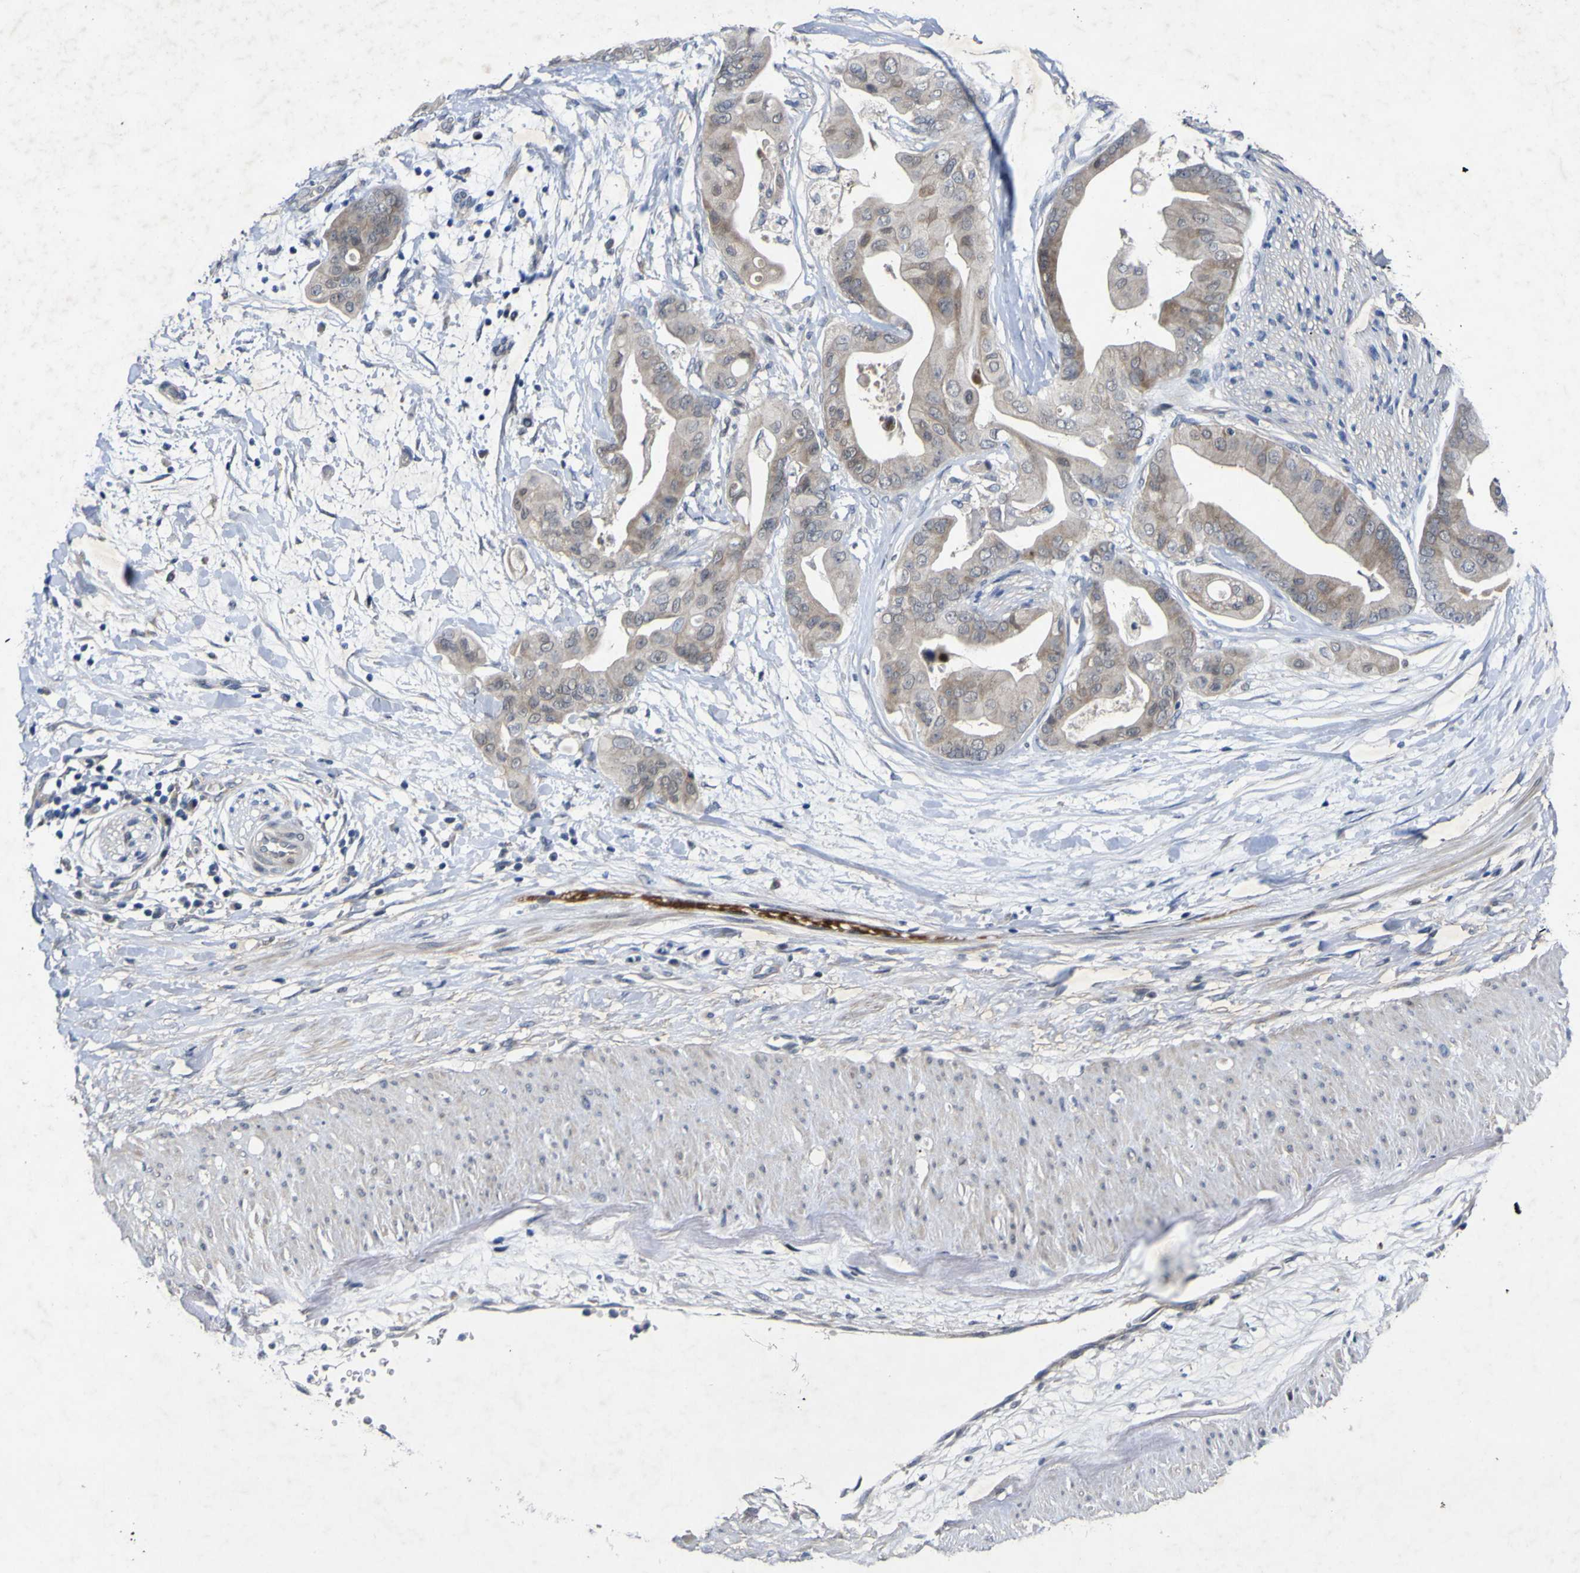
{"staining": {"intensity": "negative", "quantity": "none", "location": "none"}, "tissue": "pancreatic cancer", "cell_type": "Tumor cells", "image_type": "cancer", "snomed": [{"axis": "morphology", "description": "Adenocarcinoma, NOS"}, {"axis": "topography", "description": "Pancreas"}], "caption": "IHC histopathology image of human pancreatic adenocarcinoma stained for a protein (brown), which shows no expression in tumor cells.", "gene": "NAV1", "patient": {"sex": "female", "age": 75}}